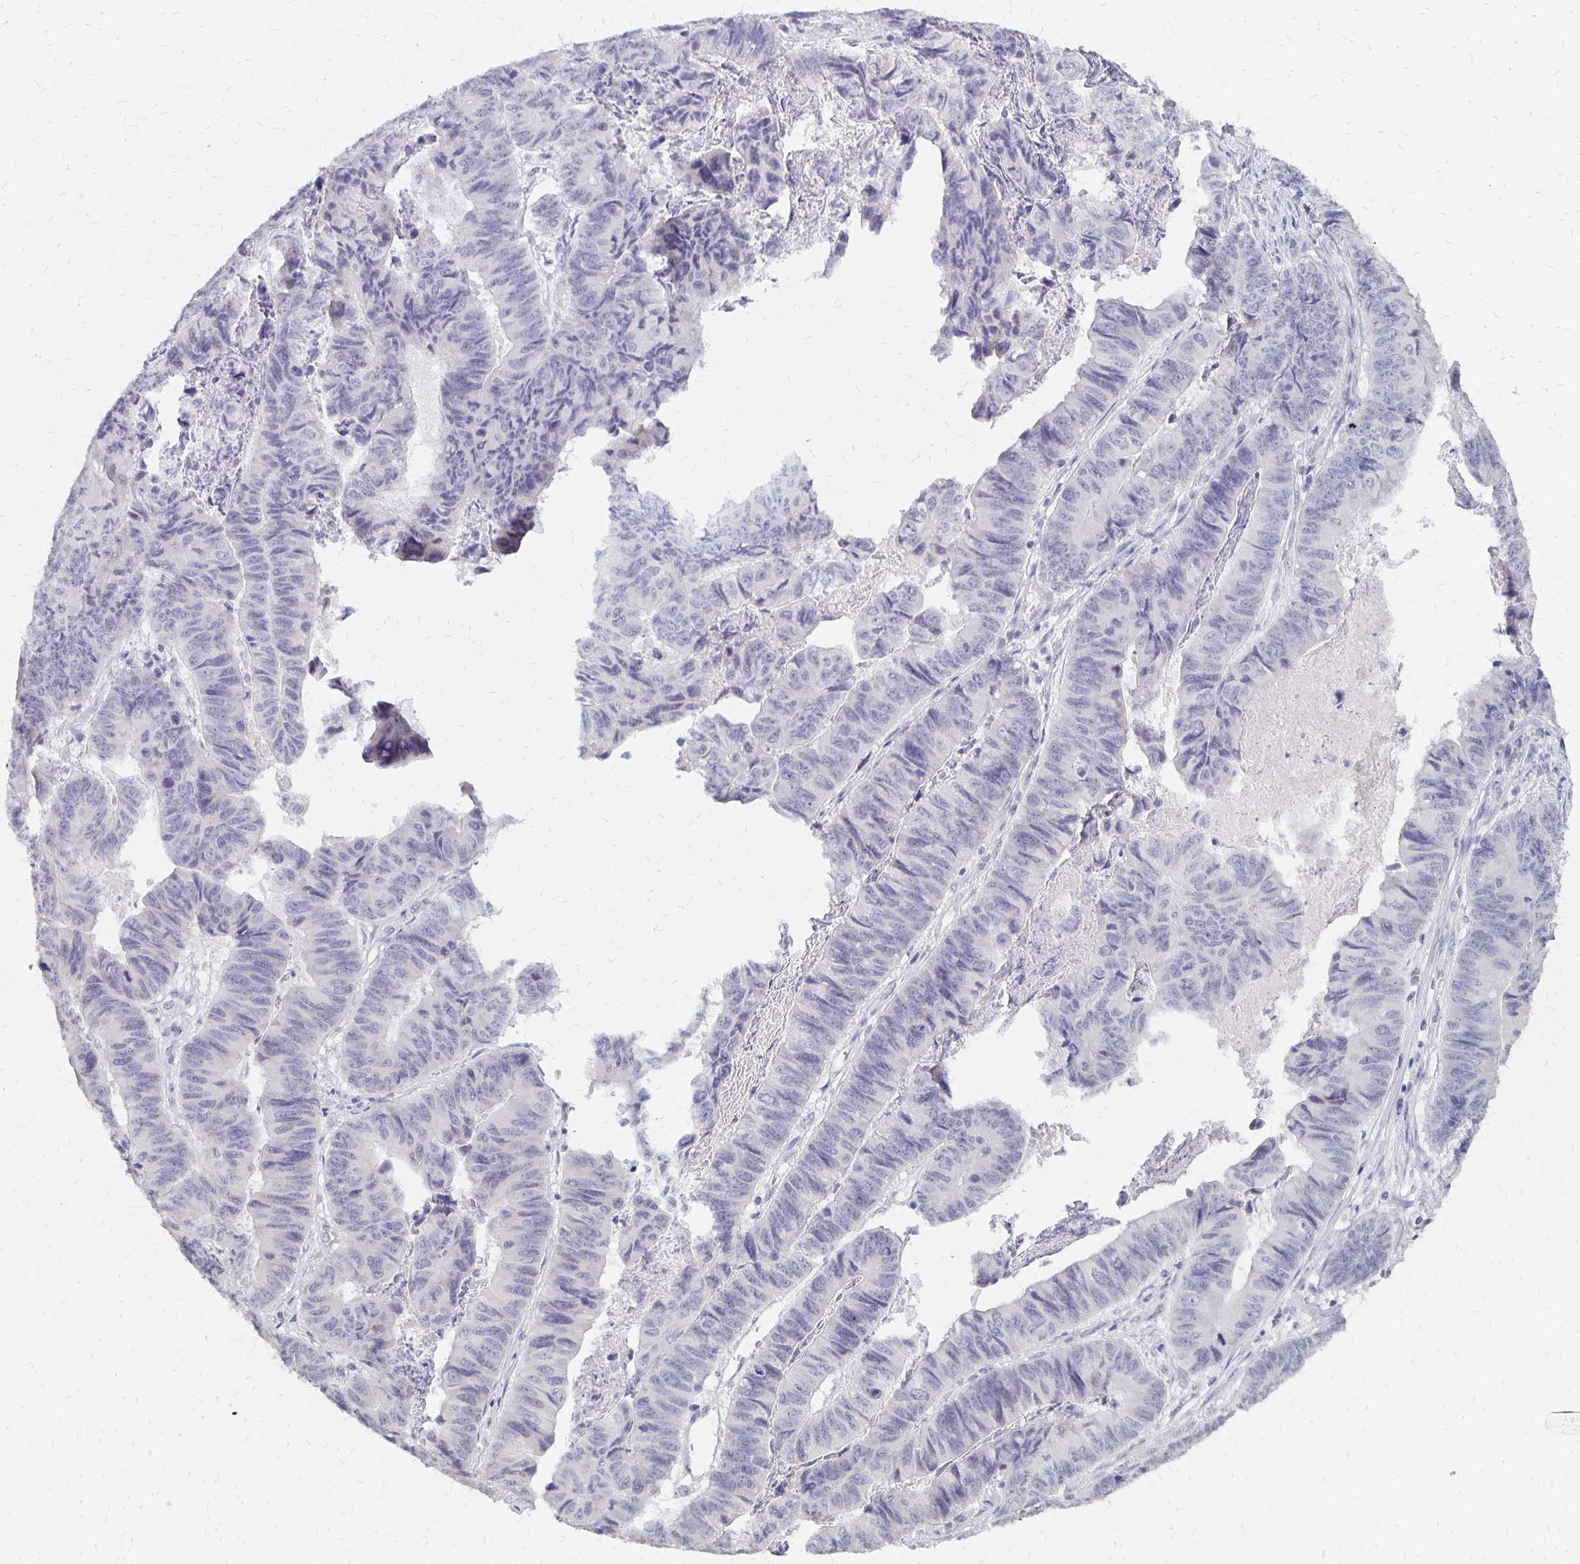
{"staining": {"intensity": "negative", "quantity": "none", "location": "none"}, "tissue": "stomach cancer", "cell_type": "Tumor cells", "image_type": "cancer", "snomed": [{"axis": "morphology", "description": "Adenocarcinoma, NOS"}, {"axis": "topography", "description": "Stomach, lower"}], "caption": "Immunohistochemistry (IHC) of stomach adenocarcinoma demonstrates no staining in tumor cells. (DAB (3,3'-diaminobenzidine) IHC, high magnification).", "gene": "ATOSB", "patient": {"sex": "male", "age": 77}}